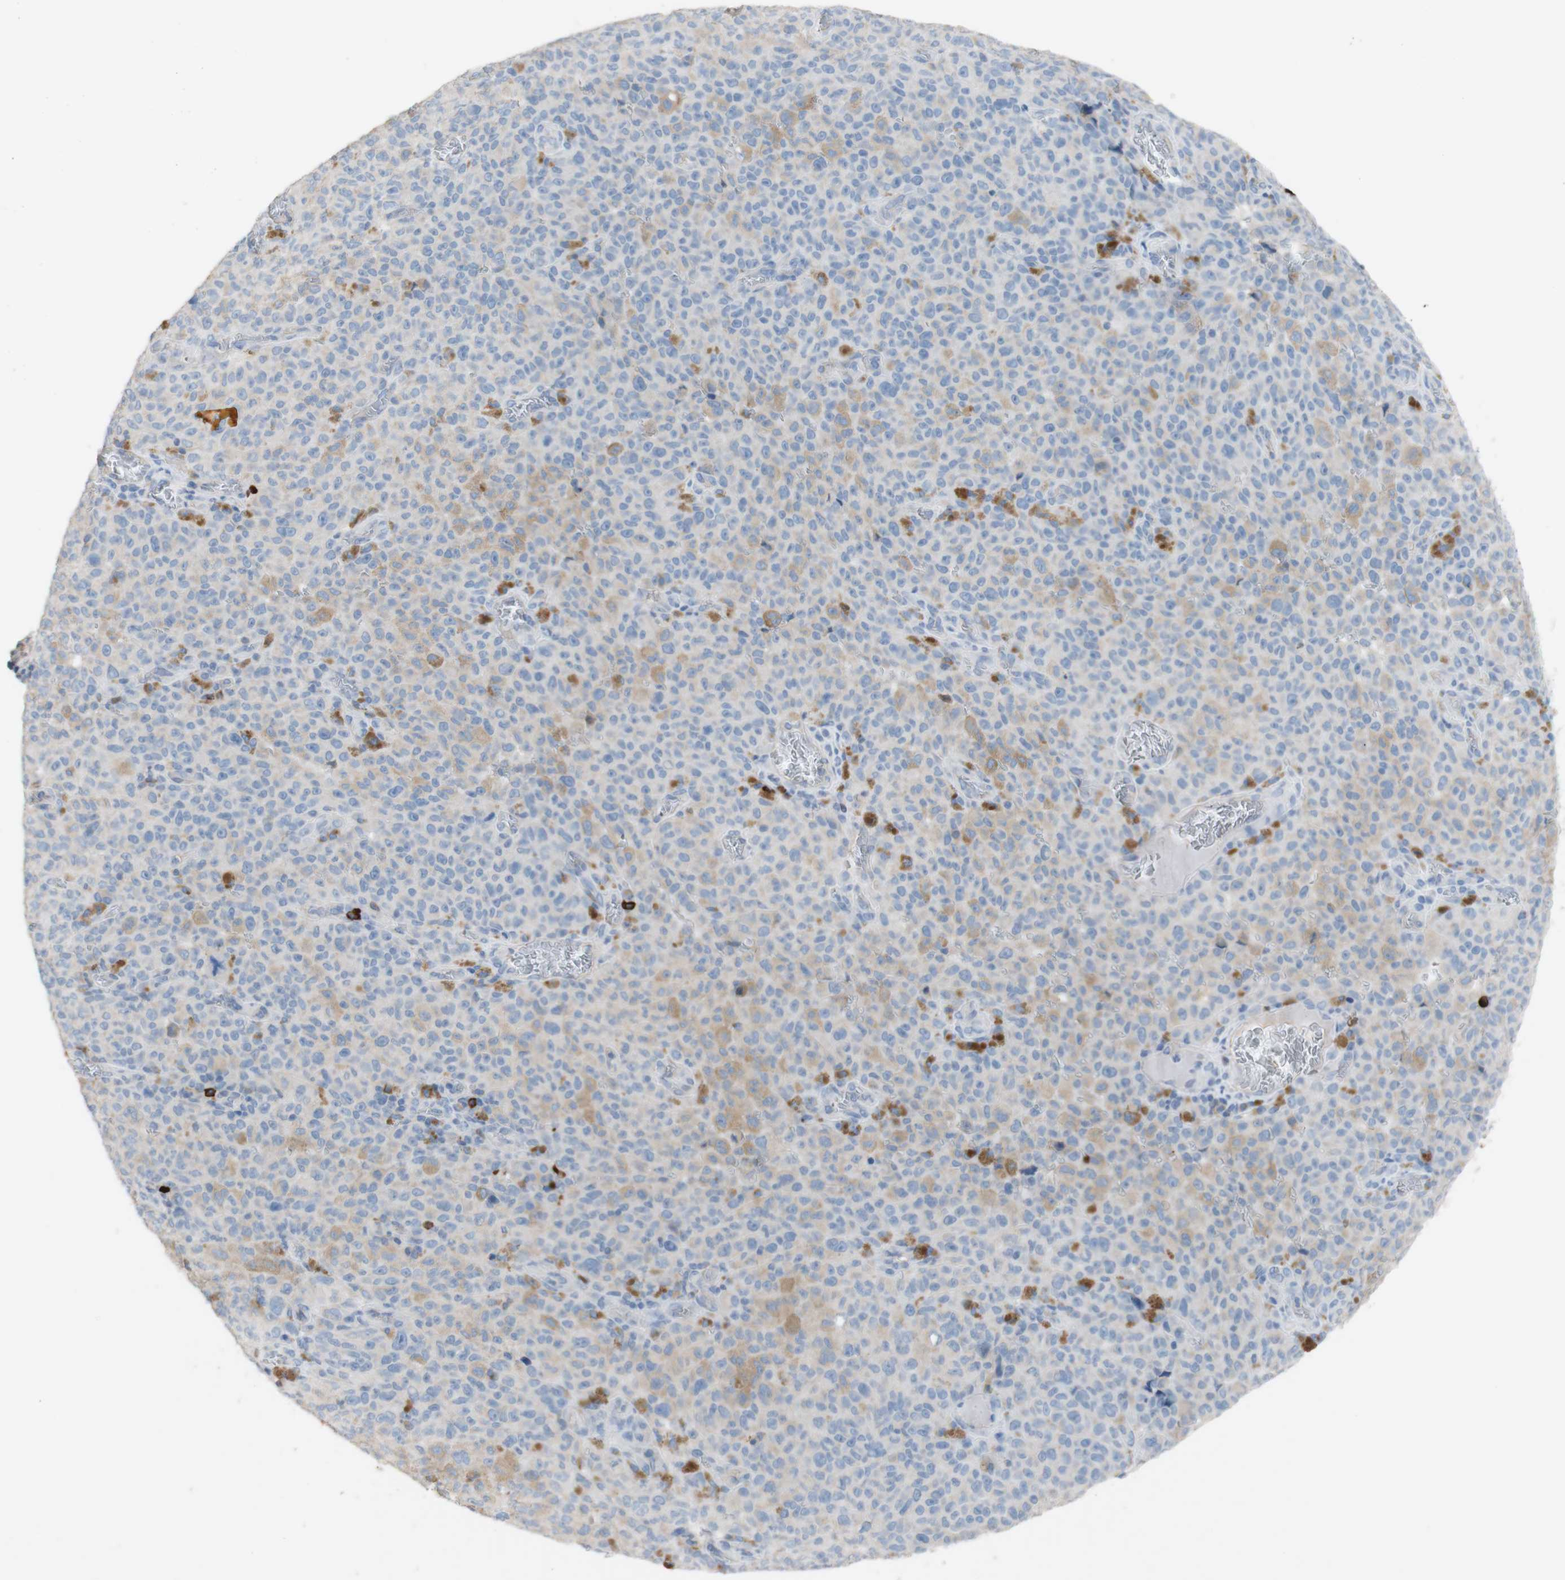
{"staining": {"intensity": "weak", "quantity": "25%-75%", "location": "cytoplasmic/membranous"}, "tissue": "melanoma", "cell_type": "Tumor cells", "image_type": "cancer", "snomed": [{"axis": "morphology", "description": "Malignant melanoma, NOS"}, {"axis": "topography", "description": "Skin"}], "caption": "Malignant melanoma stained for a protein displays weak cytoplasmic/membranous positivity in tumor cells. The protein is shown in brown color, while the nuclei are stained blue.", "gene": "PACSIN1", "patient": {"sex": "female", "age": 82}}